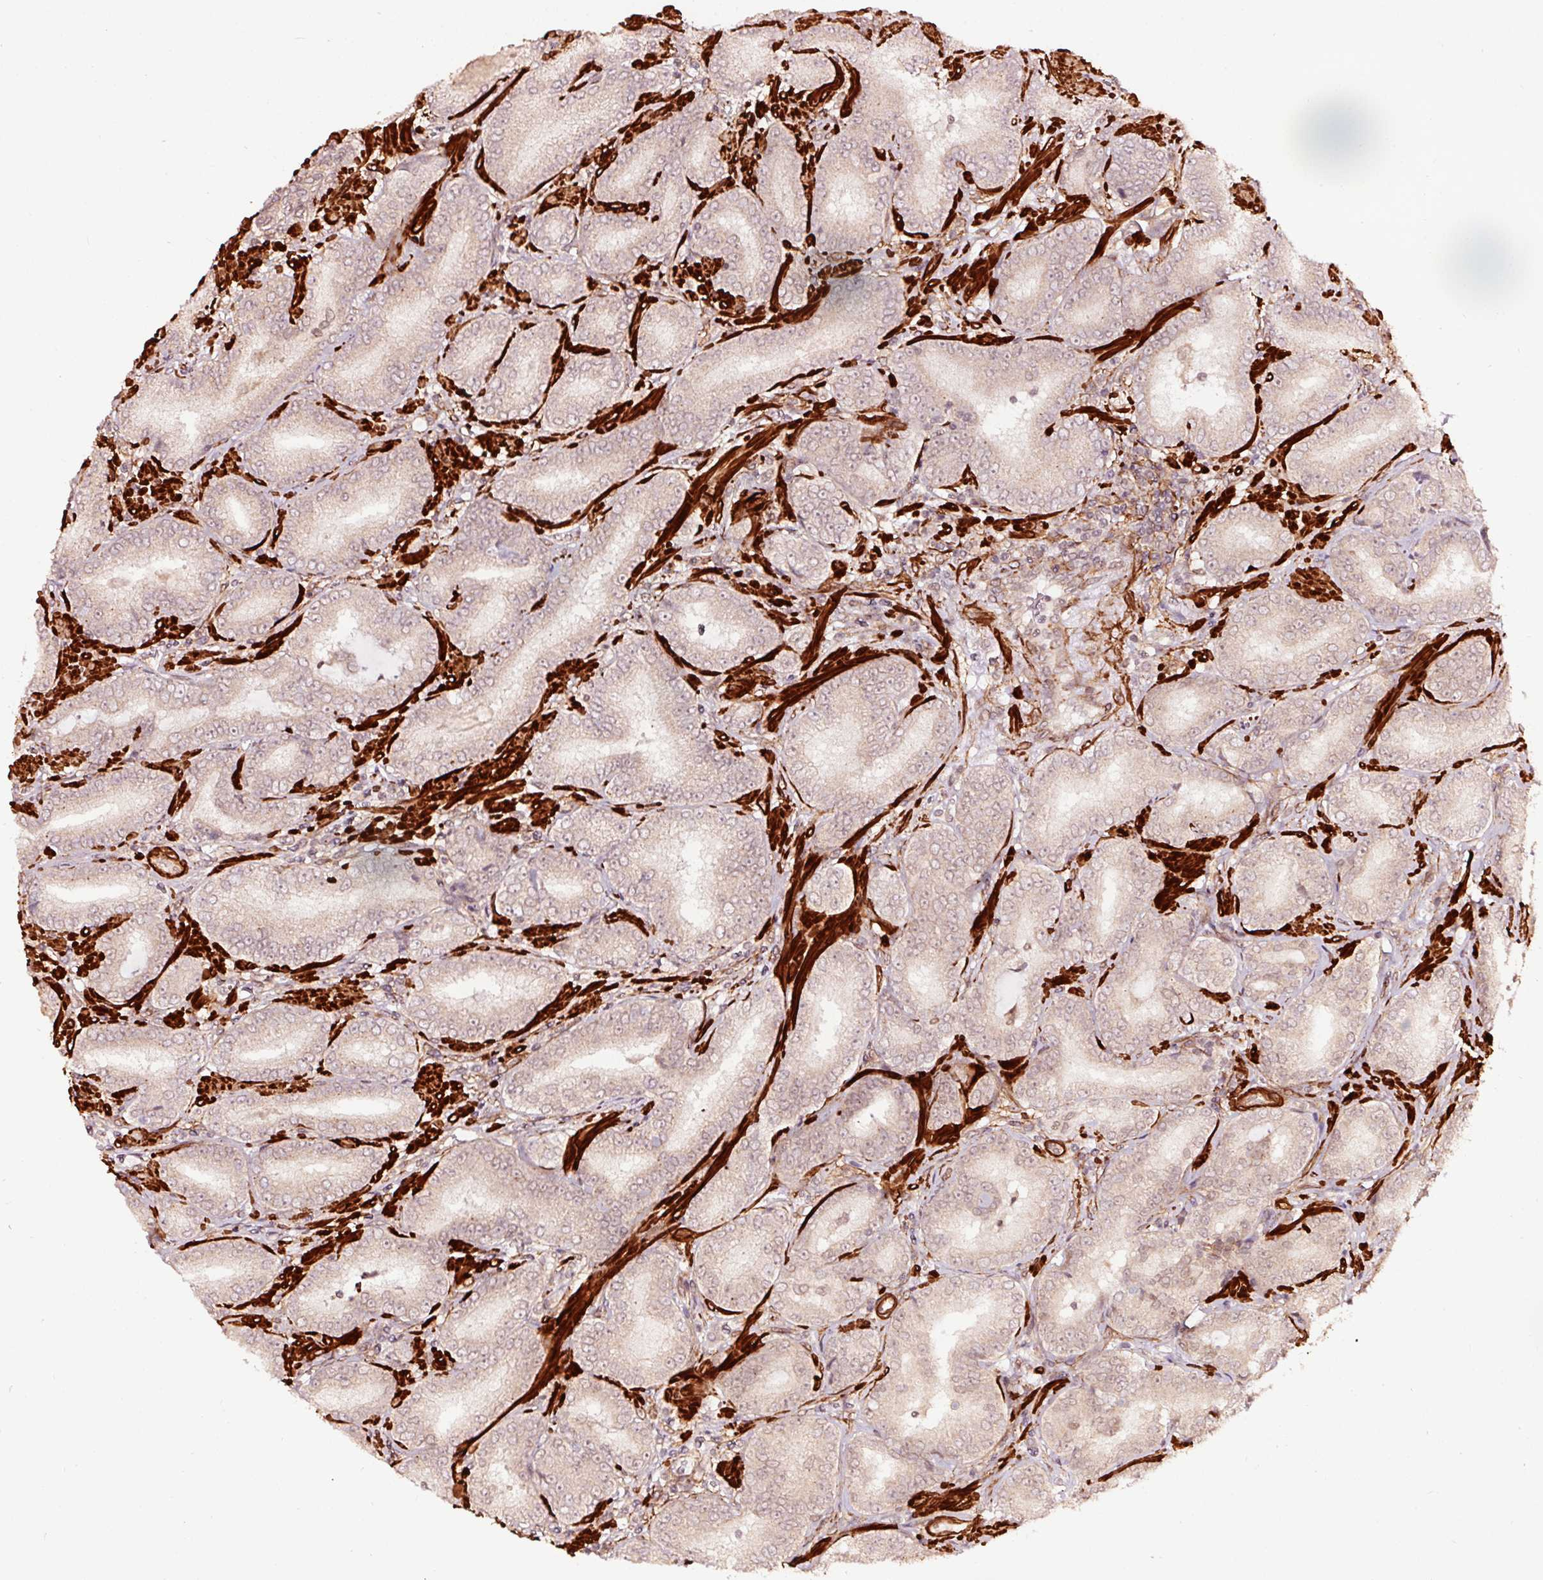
{"staining": {"intensity": "weak", "quantity": "<25%", "location": "nuclear"}, "tissue": "prostate cancer", "cell_type": "Tumor cells", "image_type": "cancer", "snomed": [{"axis": "morphology", "description": "Adenocarcinoma, High grade"}, {"axis": "topography", "description": "Prostate"}], "caption": "Protein analysis of prostate adenocarcinoma (high-grade) exhibits no significant expression in tumor cells. The staining is performed using DAB (3,3'-diaminobenzidine) brown chromogen with nuclei counter-stained in using hematoxylin.", "gene": "TPM1", "patient": {"sex": "male", "age": 72}}